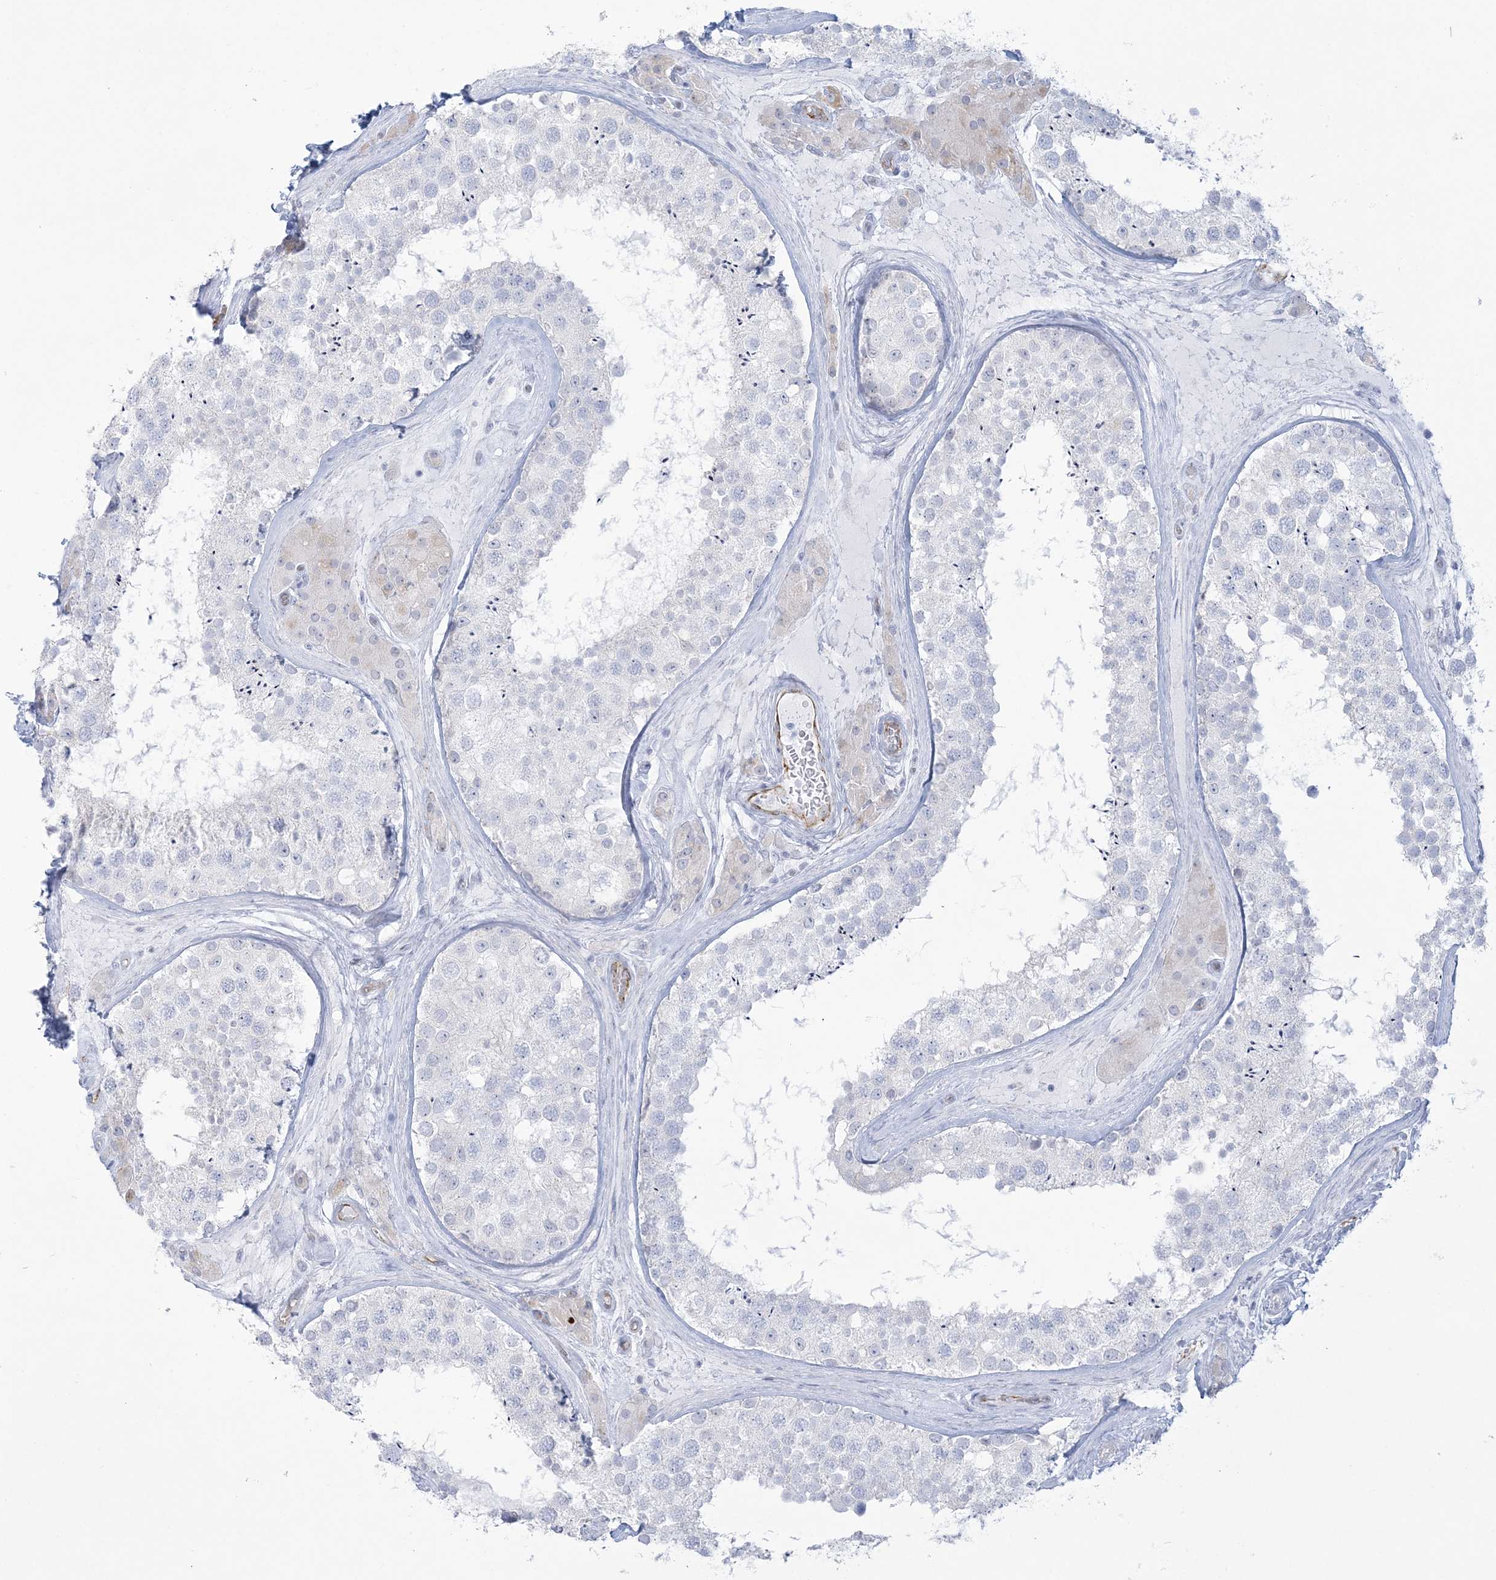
{"staining": {"intensity": "negative", "quantity": "none", "location": "none"}, "tissue": "testis", "cell_type": "Cells in seminiferous ducts", "image_type": "normal", "snomed": [{"axis": "morphology", "description": "Normal tissue, NOS"}, {"axis": "topography", "description": "Testis"}], "caption": "Protein analysis of unremarkable testis reveals no significant staining in cells in seminiferous ducts. (Immunohistochemistry, brightfield microscopy, high magnification).", "gene": "ENSG00000288637", "patient": {"sex": "male", "age": 46}}